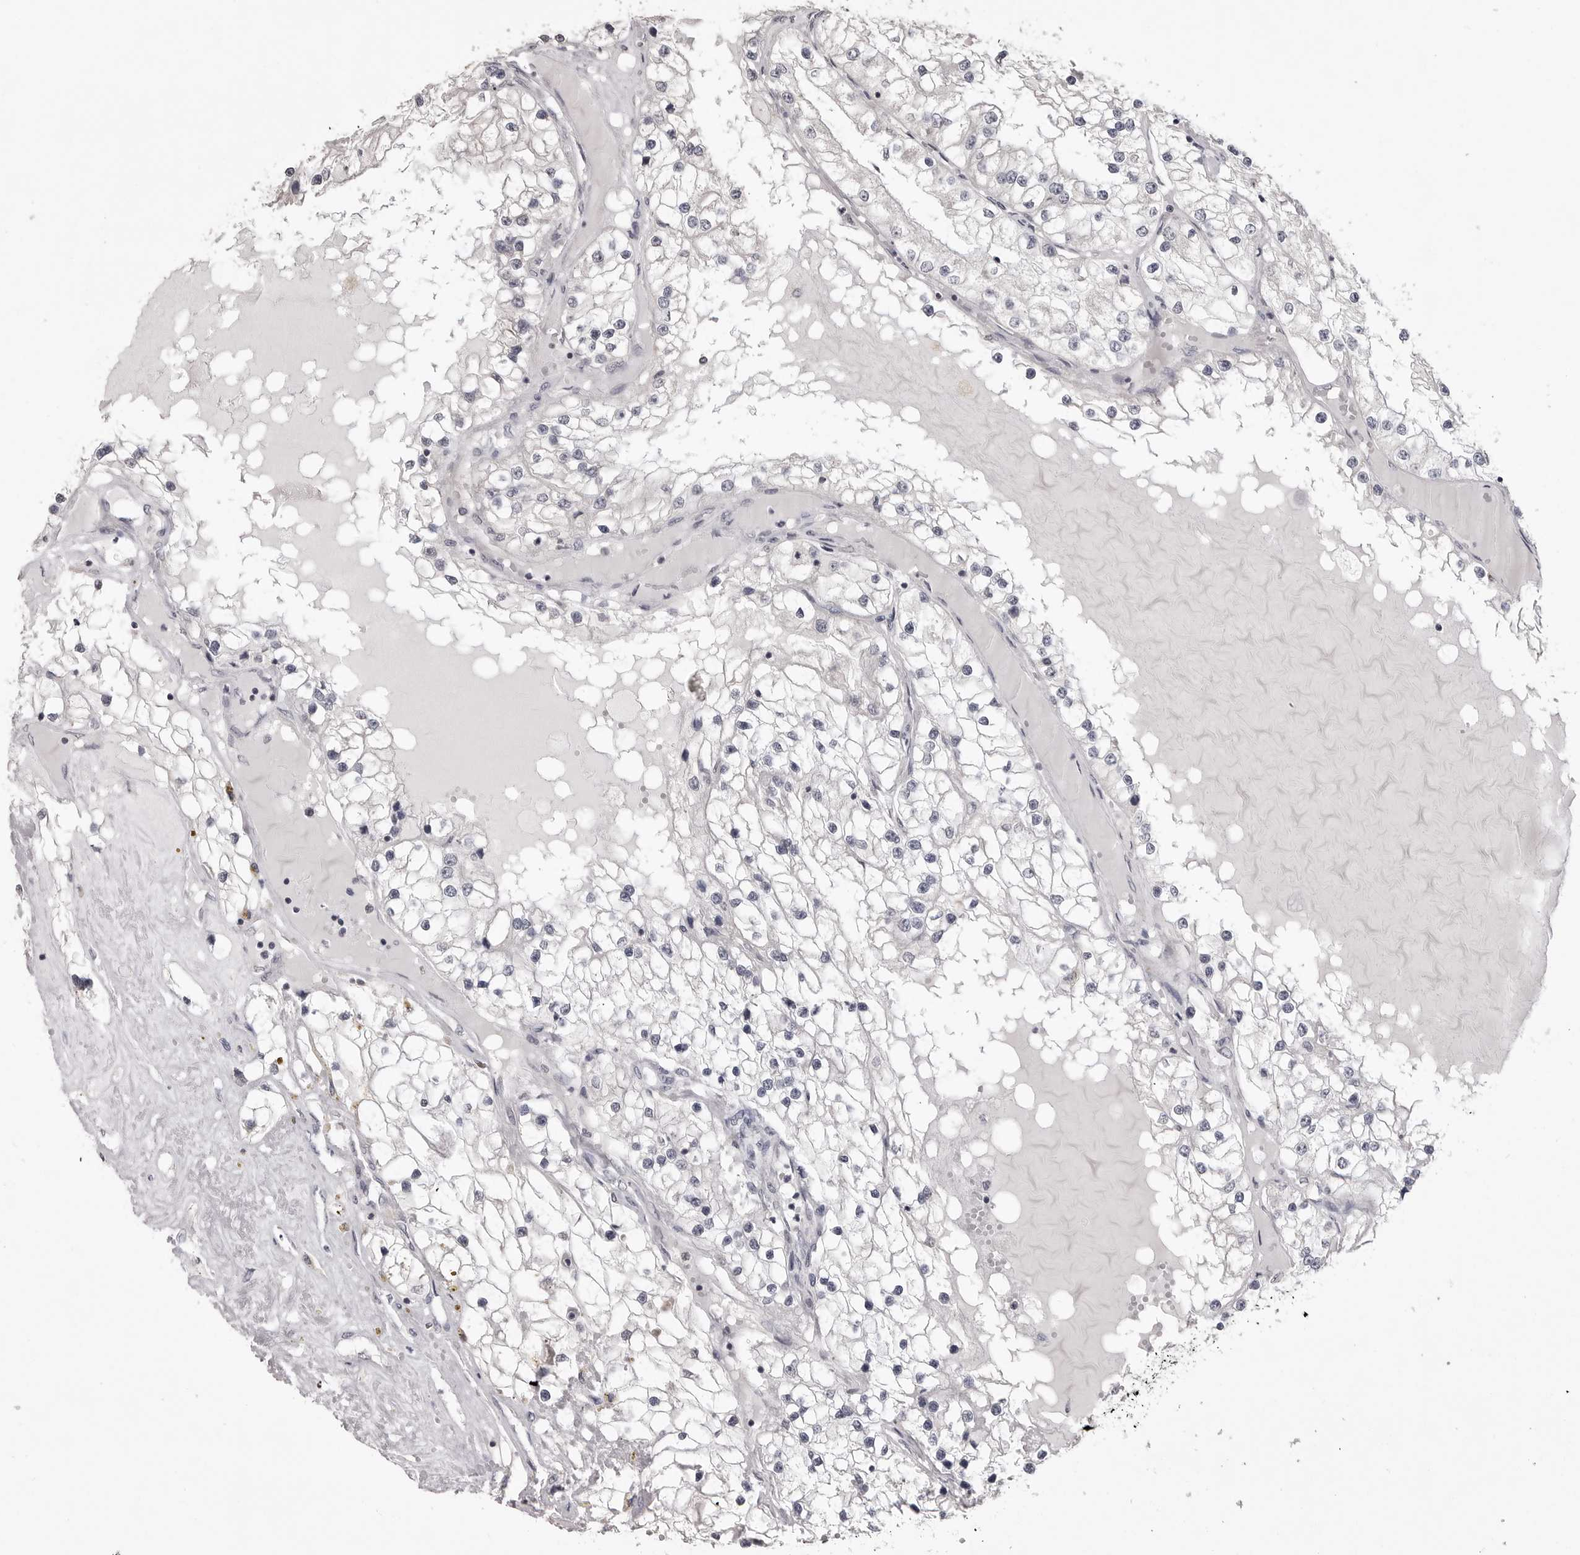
{"staining": {"intensity": "negative", "quantity": "none", "location": "none"}, "tissue": "renal cancer", "cell_type": "Tumor cells", "image_type": "cancer", "snomed": [{"axis": "morphology", "description": "Adenocarcinoma, NOS"}, {"axis": "topography", "description": "Kidney"}], "caption": "Immunohistochemistry photomicrograph of neoplastic tissue: human adenocarcinoma (renal) stained with DAB reveals no significant protein expression in tumor cells.", "gene": "GPN2", "patient": {"sex": "male", "age": 68}}